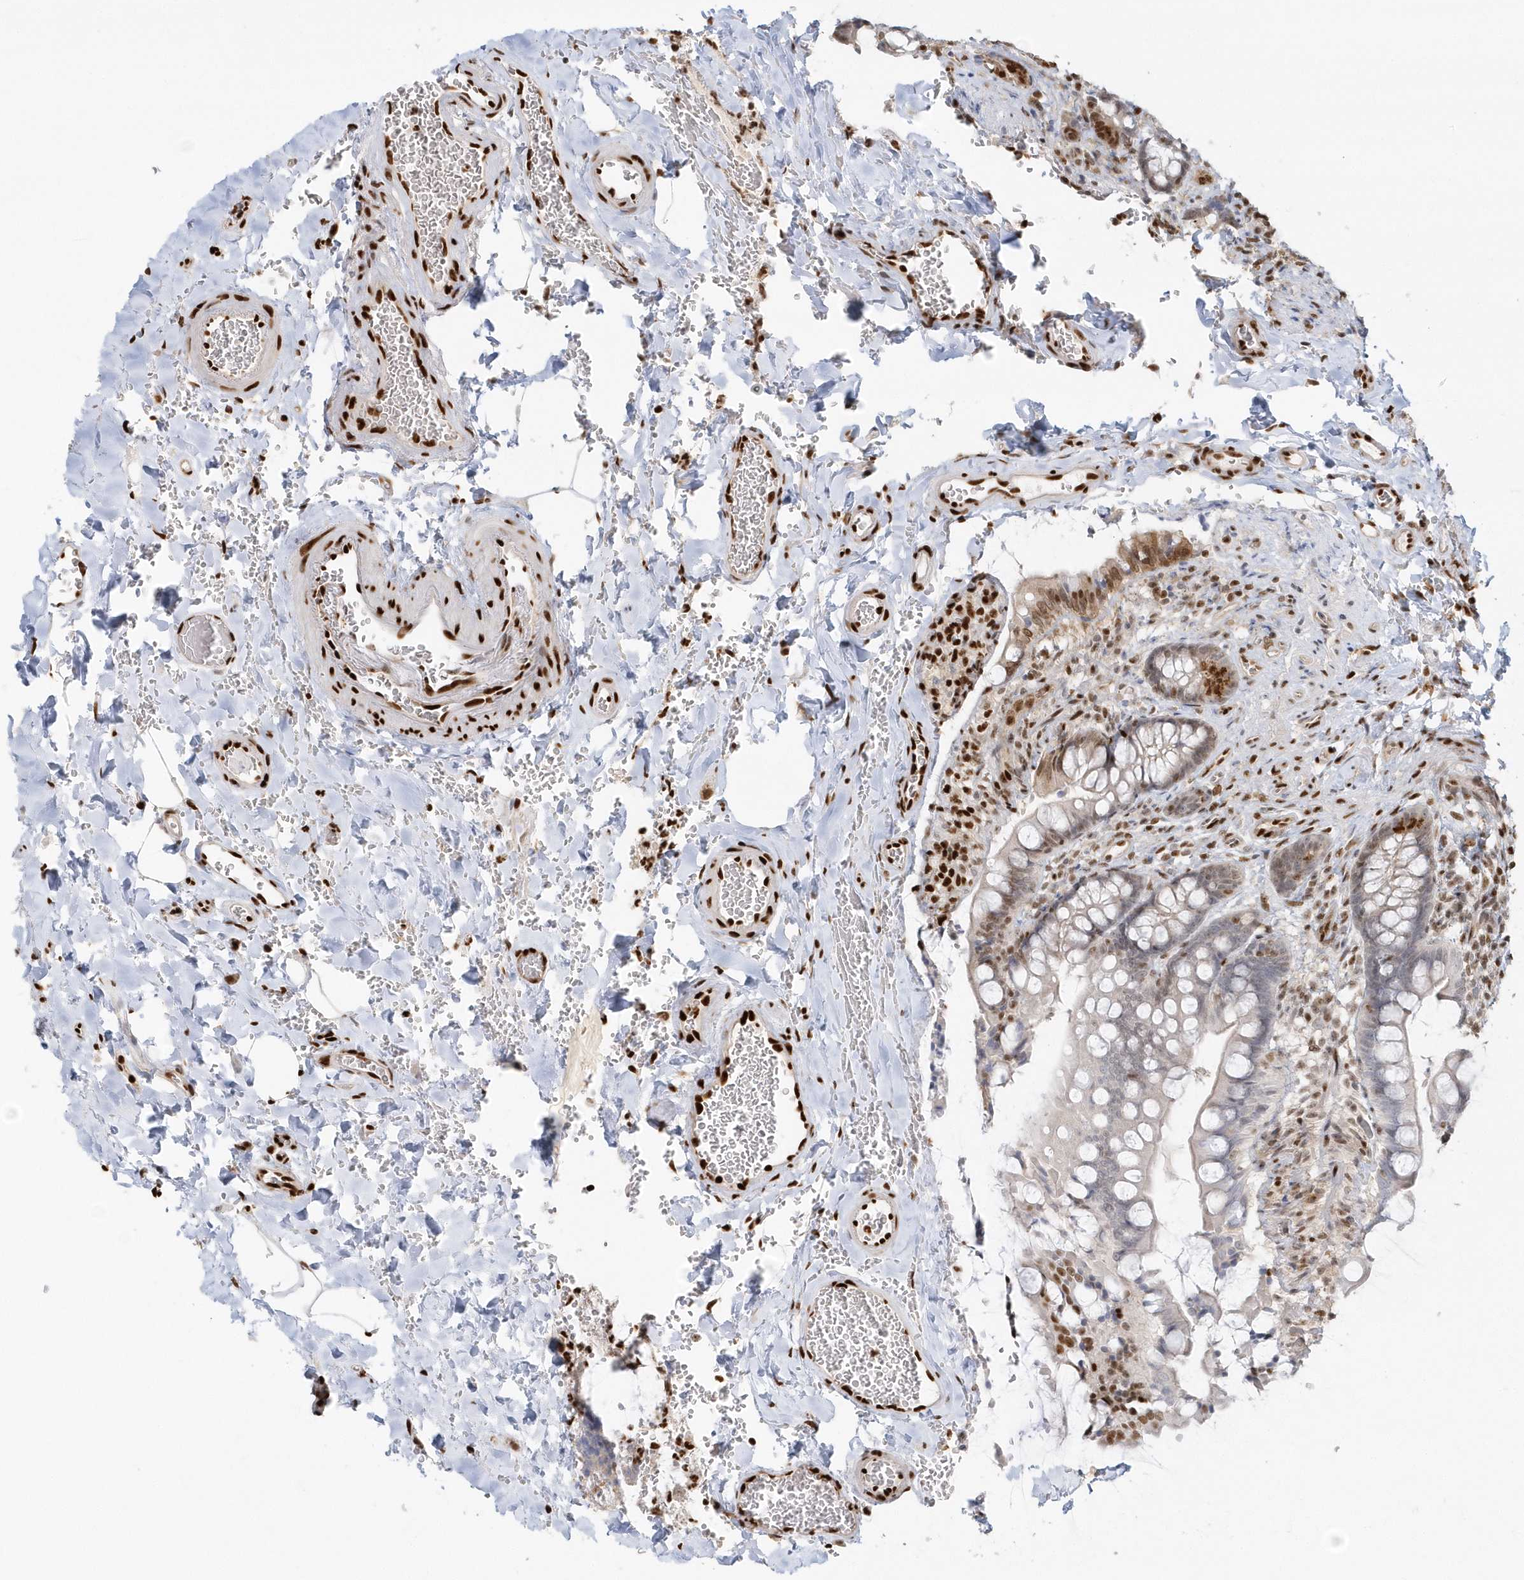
{"staining": {"intensity": "moderate", "quantity": ">75%", "location": "nuclear"}, "tissue": "small intestine", "cell_type": "Glandular cells", "image_type": "normal", "snomed": [{"axis": "morphology", "description": "Normal tissue, NOS"}, {"axis": "topography", "description": "Small intestine"}], "caption": "Glandular cells reveal moderate nuclear positivity in about >75% of cells in normal small intestine. (brown staining indicates protein expression, while blue staining denotes nuclei).", "gene": "SUMO2", "patient": {"sex": "male", "age": 52}}